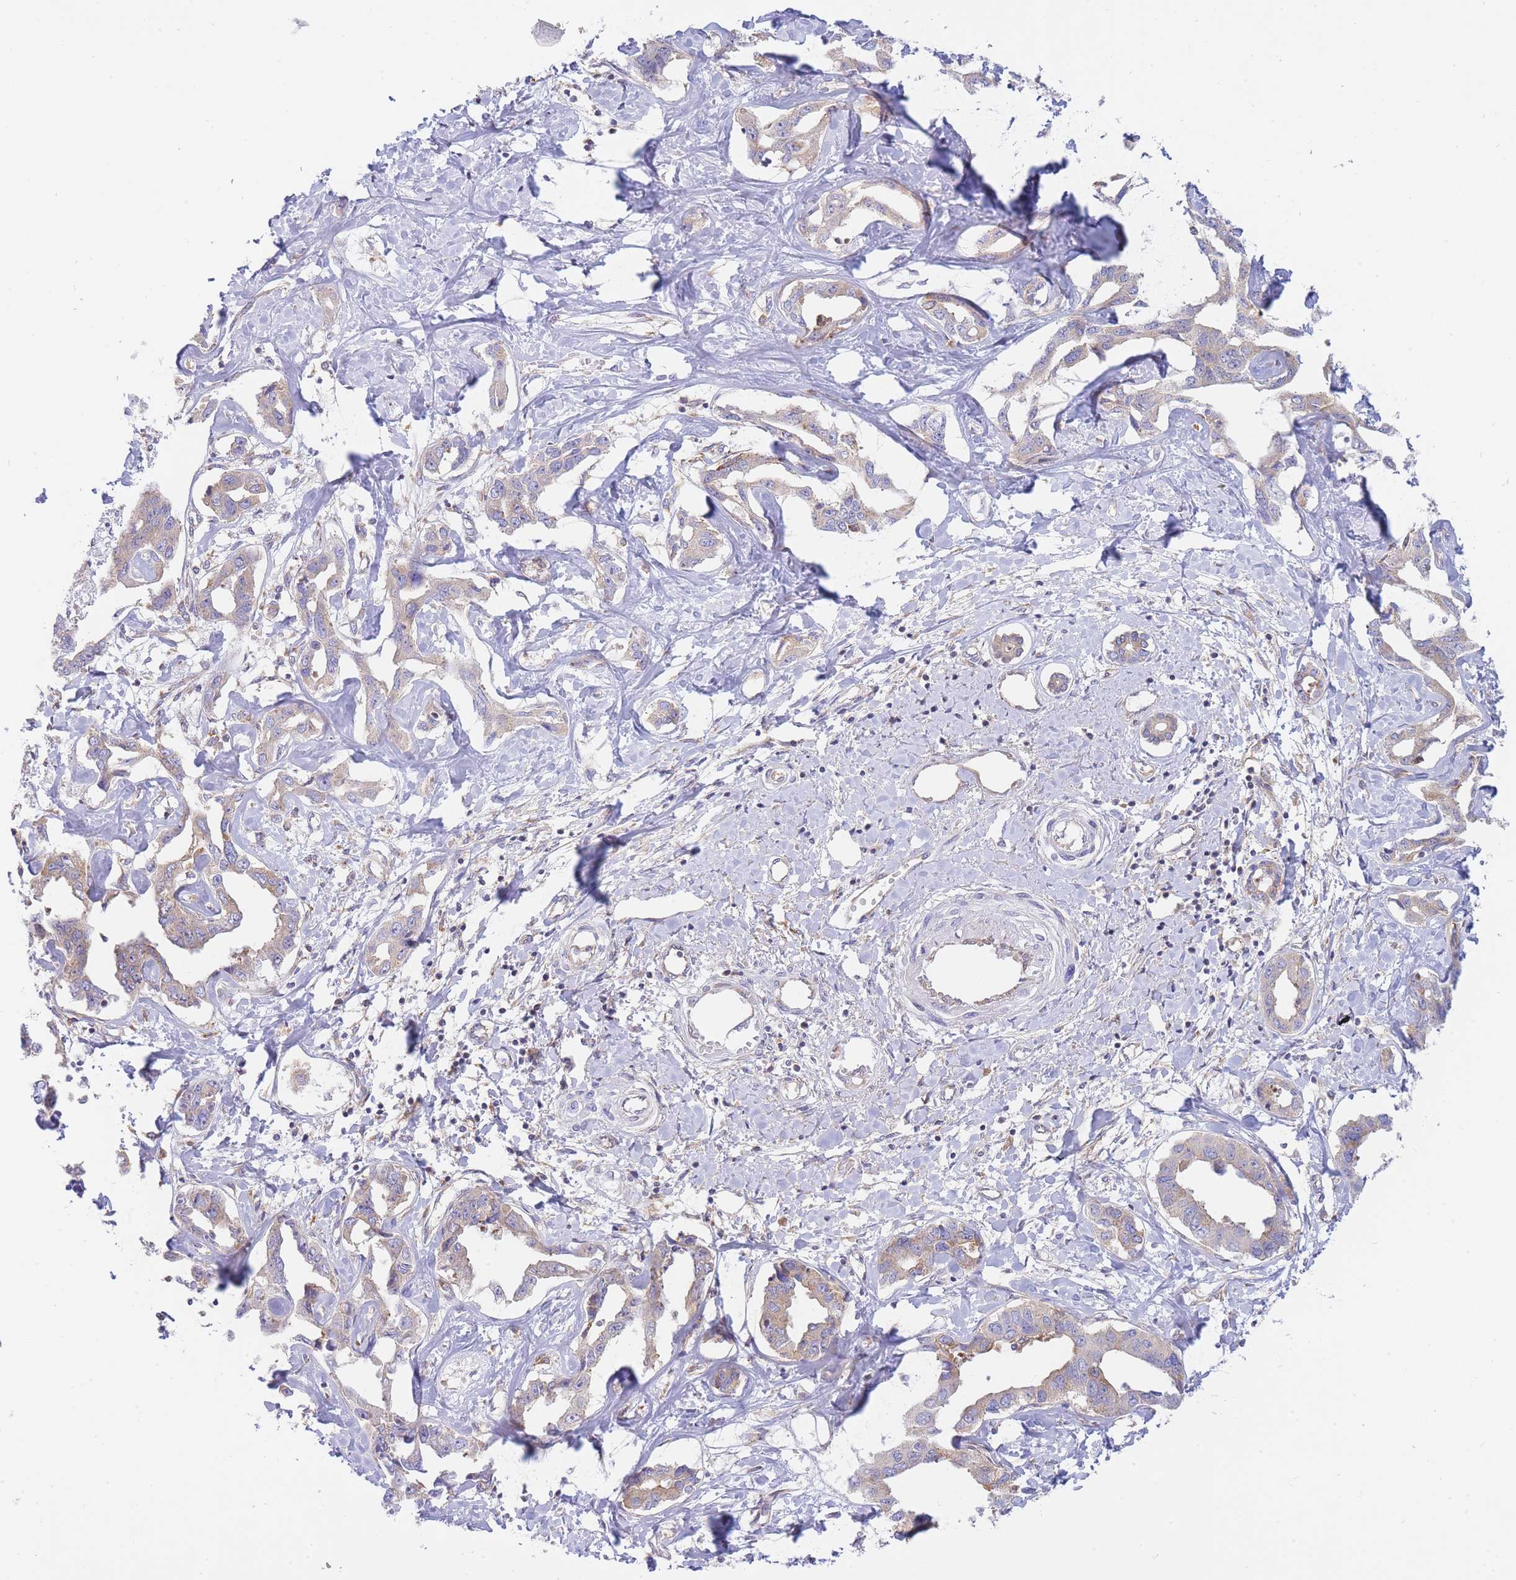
{"staining": {"intensity": "negative", "quantity": "none", "location": "none"}, "tissue": "liver cancer", "cell_type": "Tumor cells", "image_type": "cancer", "snomed": [{"axis": "morphology", "description": "Cholangiocarcinoma"}, {"axis": "topography", "description": "Liver"}], "caption": "A photomicrograph of cholangiocarcinoma (liver) stained for a protein shows no brown staining in tumor cells.", "gene": "SH2B2", "patient": {"sex": "male", "age": 59}}